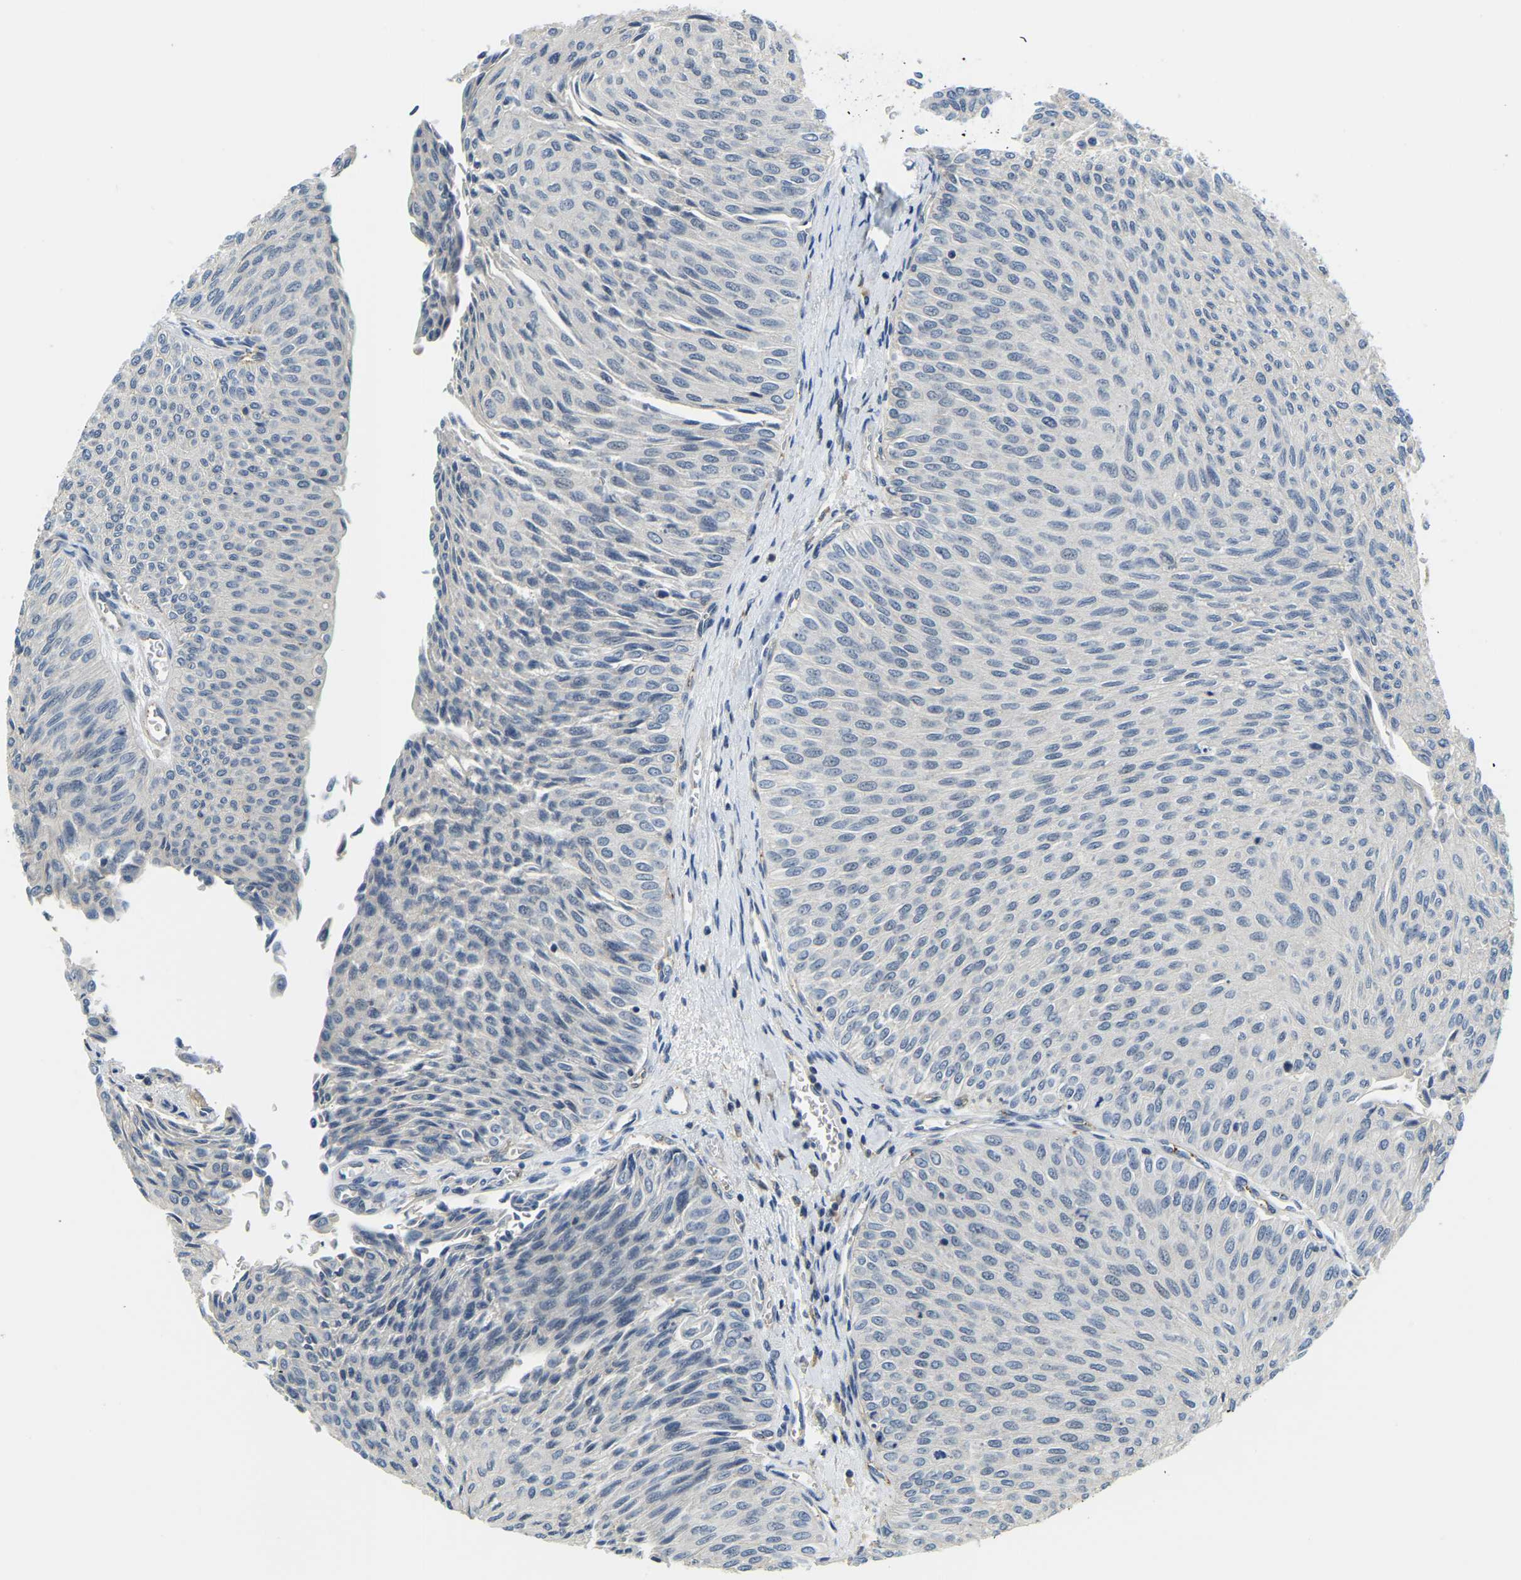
{"staining": {"intensity": "negative", "quantity": "none", "location": "none"}, "tissue": "urothelial cancer", "cell_type": "Tumor cells", "image_type": "cancer", "snomed": [{"axis": "morphology", "description": "Urothelial carcinoma, Low grade"}, {"axis": "topography", "description": "Urinary bladder"}], "caption": "High power microscopy histopathology image of an immunohistochemistry micrograph of urothelial carcinoma (low-grade), revealing no significant staining in tumor cells.", "gene": "RRP1", "patient": {"sex": "male", "age": 78}}